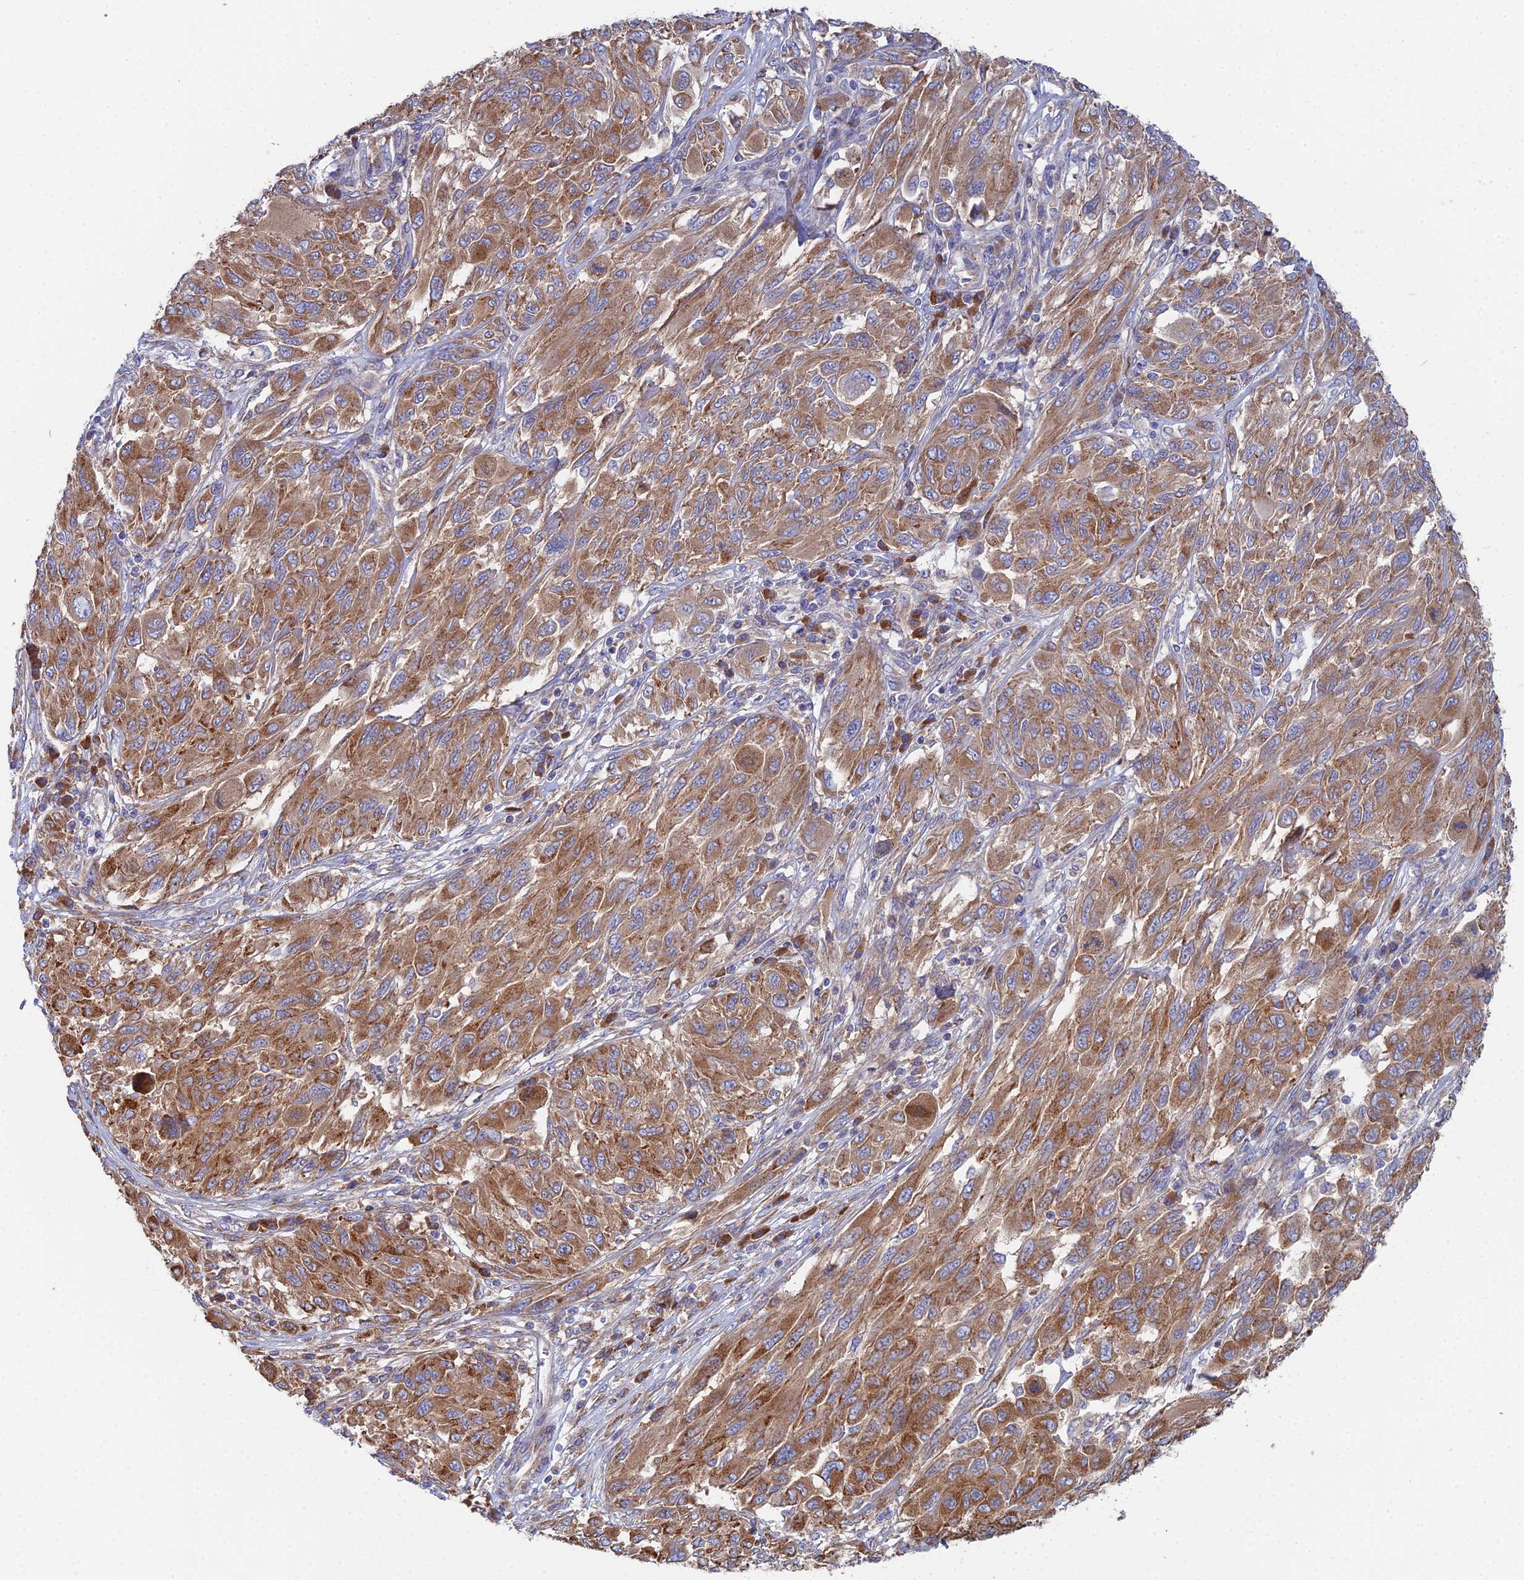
{"staining": {"intensity": "moderate", "quantity": ">75%", "location": "cytoplasmic/membranous"}, "tissue": "melanoma", "cell_type": "Tumor cells", "image_type": "cancer", "snomed": [{"axis": "morphology", "description": "Malignant melanoma, NOS"}, {"axis": "topography", "description": "Skin"}], "caption": "This micrograph shows immunohistochemistry staining of melanoma, with medium moderate cytoplasmic/membranous positivity in about >75% of tumor cells.", "gene": "CLCN3", "patient": {"sex": "female", "age": 91}}